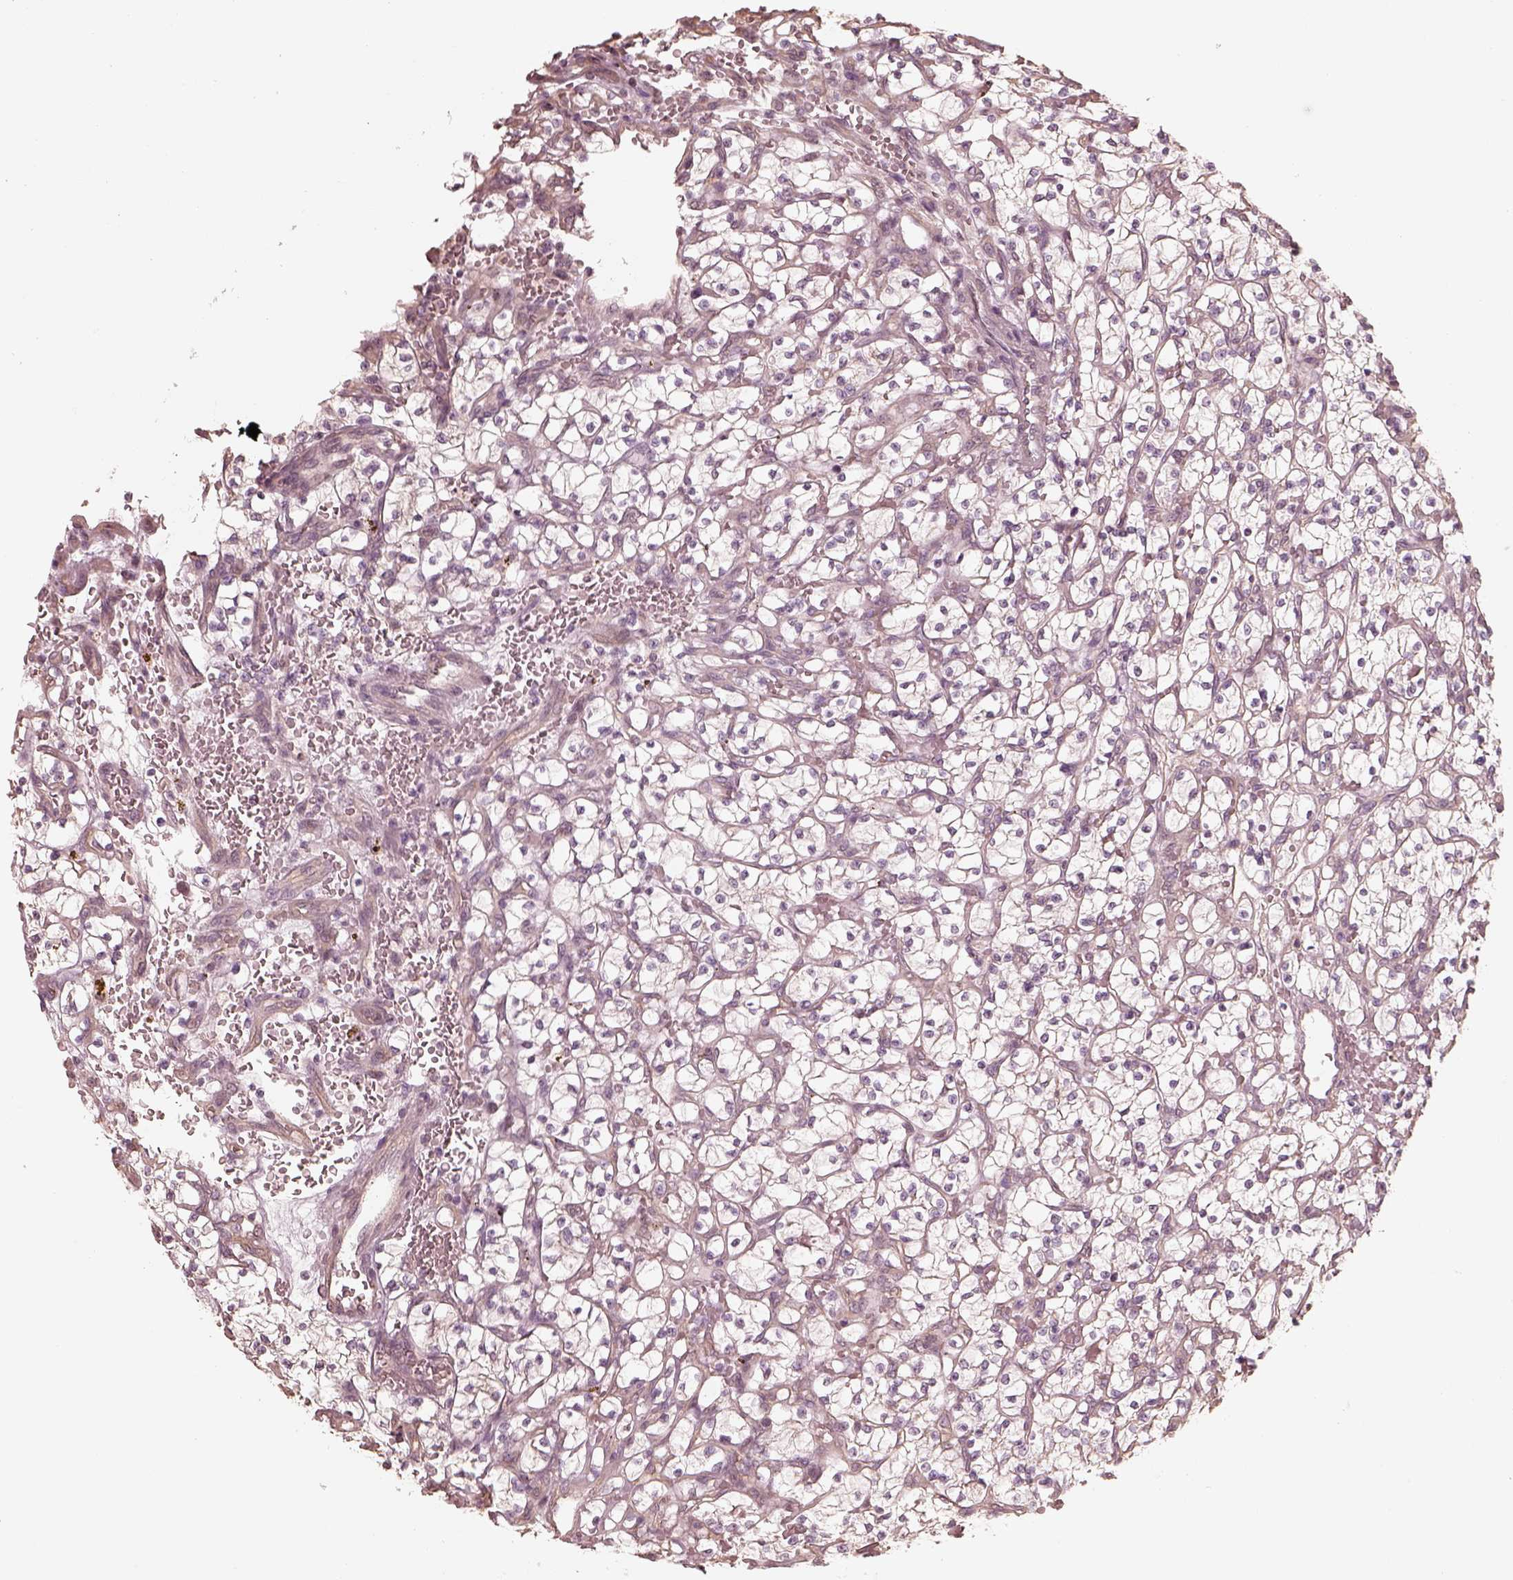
{"staining": {"intensity": "negative", "quantity": "none", "location": "none"}, "tissue": "renal cancer", "cell_type": "Tumor cells", "image_type": "cancer", "snomed": [{"axis": "morphology", "description": "Adenocarcinoma, NOS"}, {"axis": "topography", "description": "Kidney"}], "caption": "Immunohistochemistry photomicrograph of neoplastic tissue: human renal cancer (adenocarcinoma) stained with DAB demonstrates no significant protein expression in tumor cells. The staining was performed using DAB (3,3'-diaminobenzidine) to visualize the protein expression in brown, while the nuclei were stained in blue with hematoxylin (Magnification: 20x).", "gene": "KIF5C", "patient": {"sex": "female", "age": 64}}